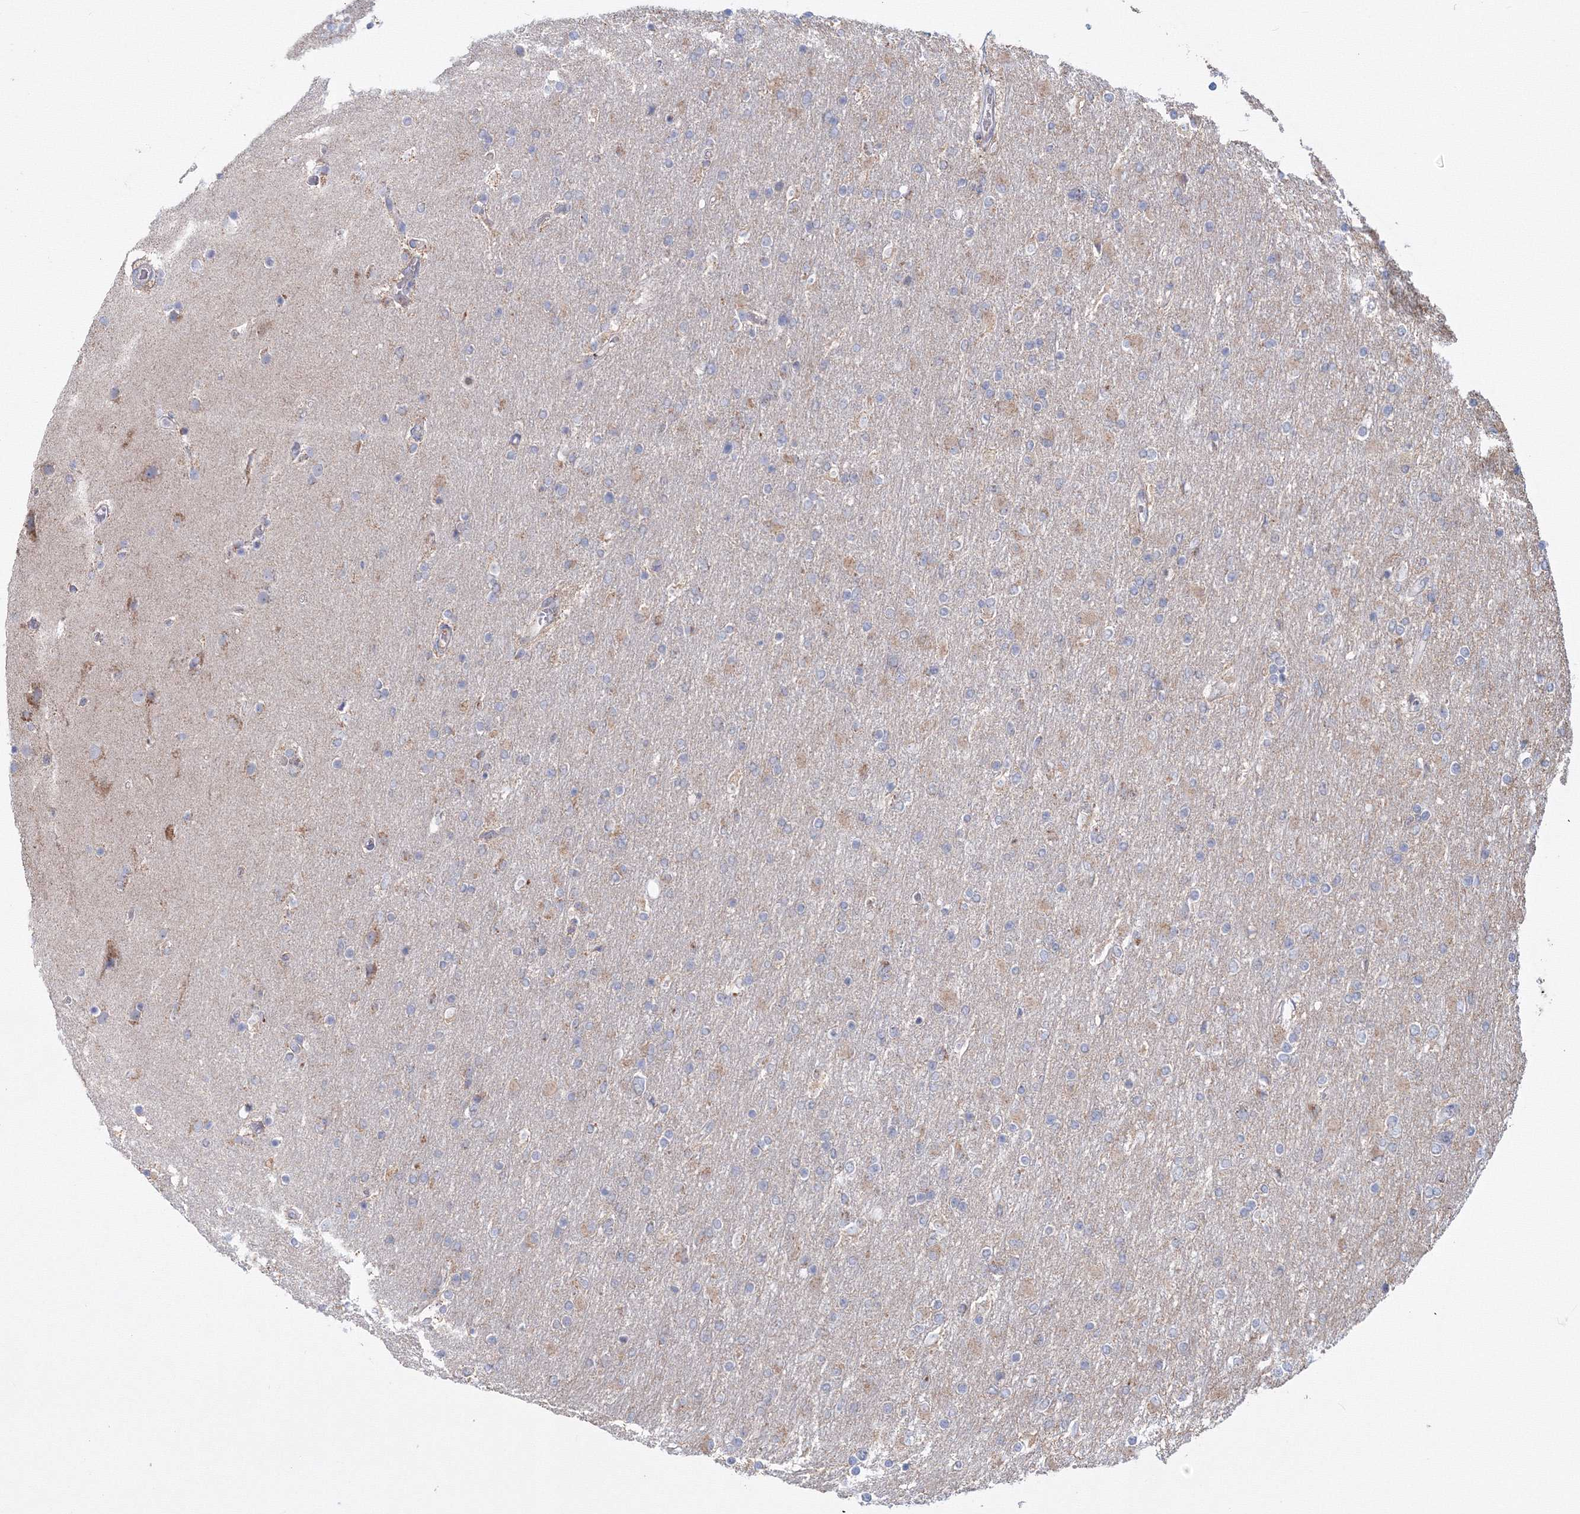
{"staining": {"intensity": "negative", "quantity": "none", "location": "none"}, "tissue": "glioma", "cell_type": "Tumor cells", "image_type": "cancer", "snomed": [{"axis": "morphology", "description": "Glioma, malignant, High grade"}, {"axis": "topography", "description": "Cerebral cortex"}], "caption": "DAB immunohistochemical staining of human glioma demonstrates no significant staining in tumor cells.", "gene": "PEX13", "patient": {"sex": "female", "age": 36}}